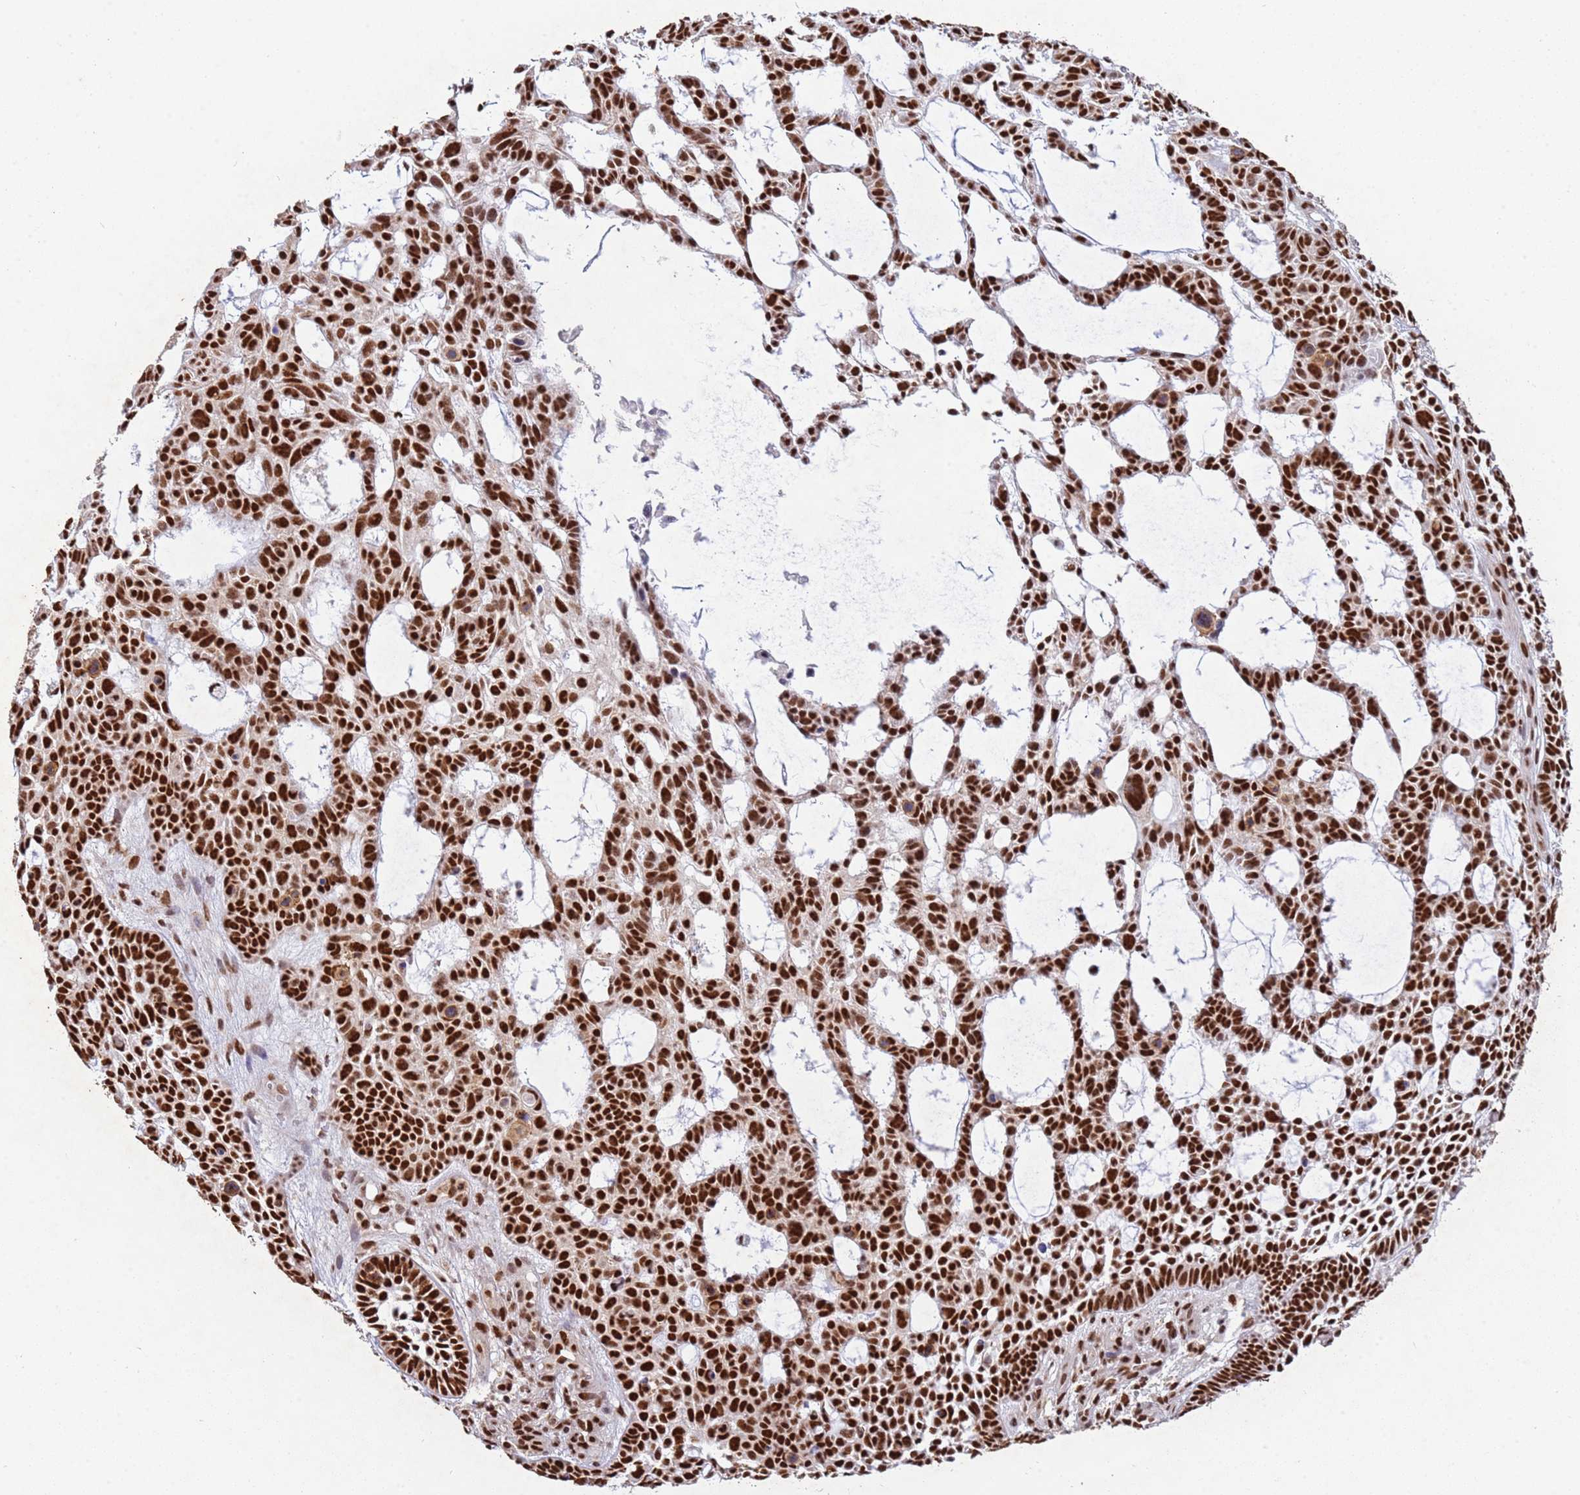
{"staining": {"intensity": "strong", "quantity": ">75%", "location": "nuclear"}, "tissue": "skin cancer", "cell_type": "Tumor cells", "image_type": "cancer", "snomed": [{"axis": "morphology", "description": "Basal cell carcinoma"}, {"axis": "topography", "description": "Skin"}], "caption": "Immunohistochemistry of basal cell carcinoma (skin) displays high levels of strong nuclear positivity in approximately >75% of tumor cells.", "gene": "ESF1", "patient": {"sex": "male", "age": 89}}